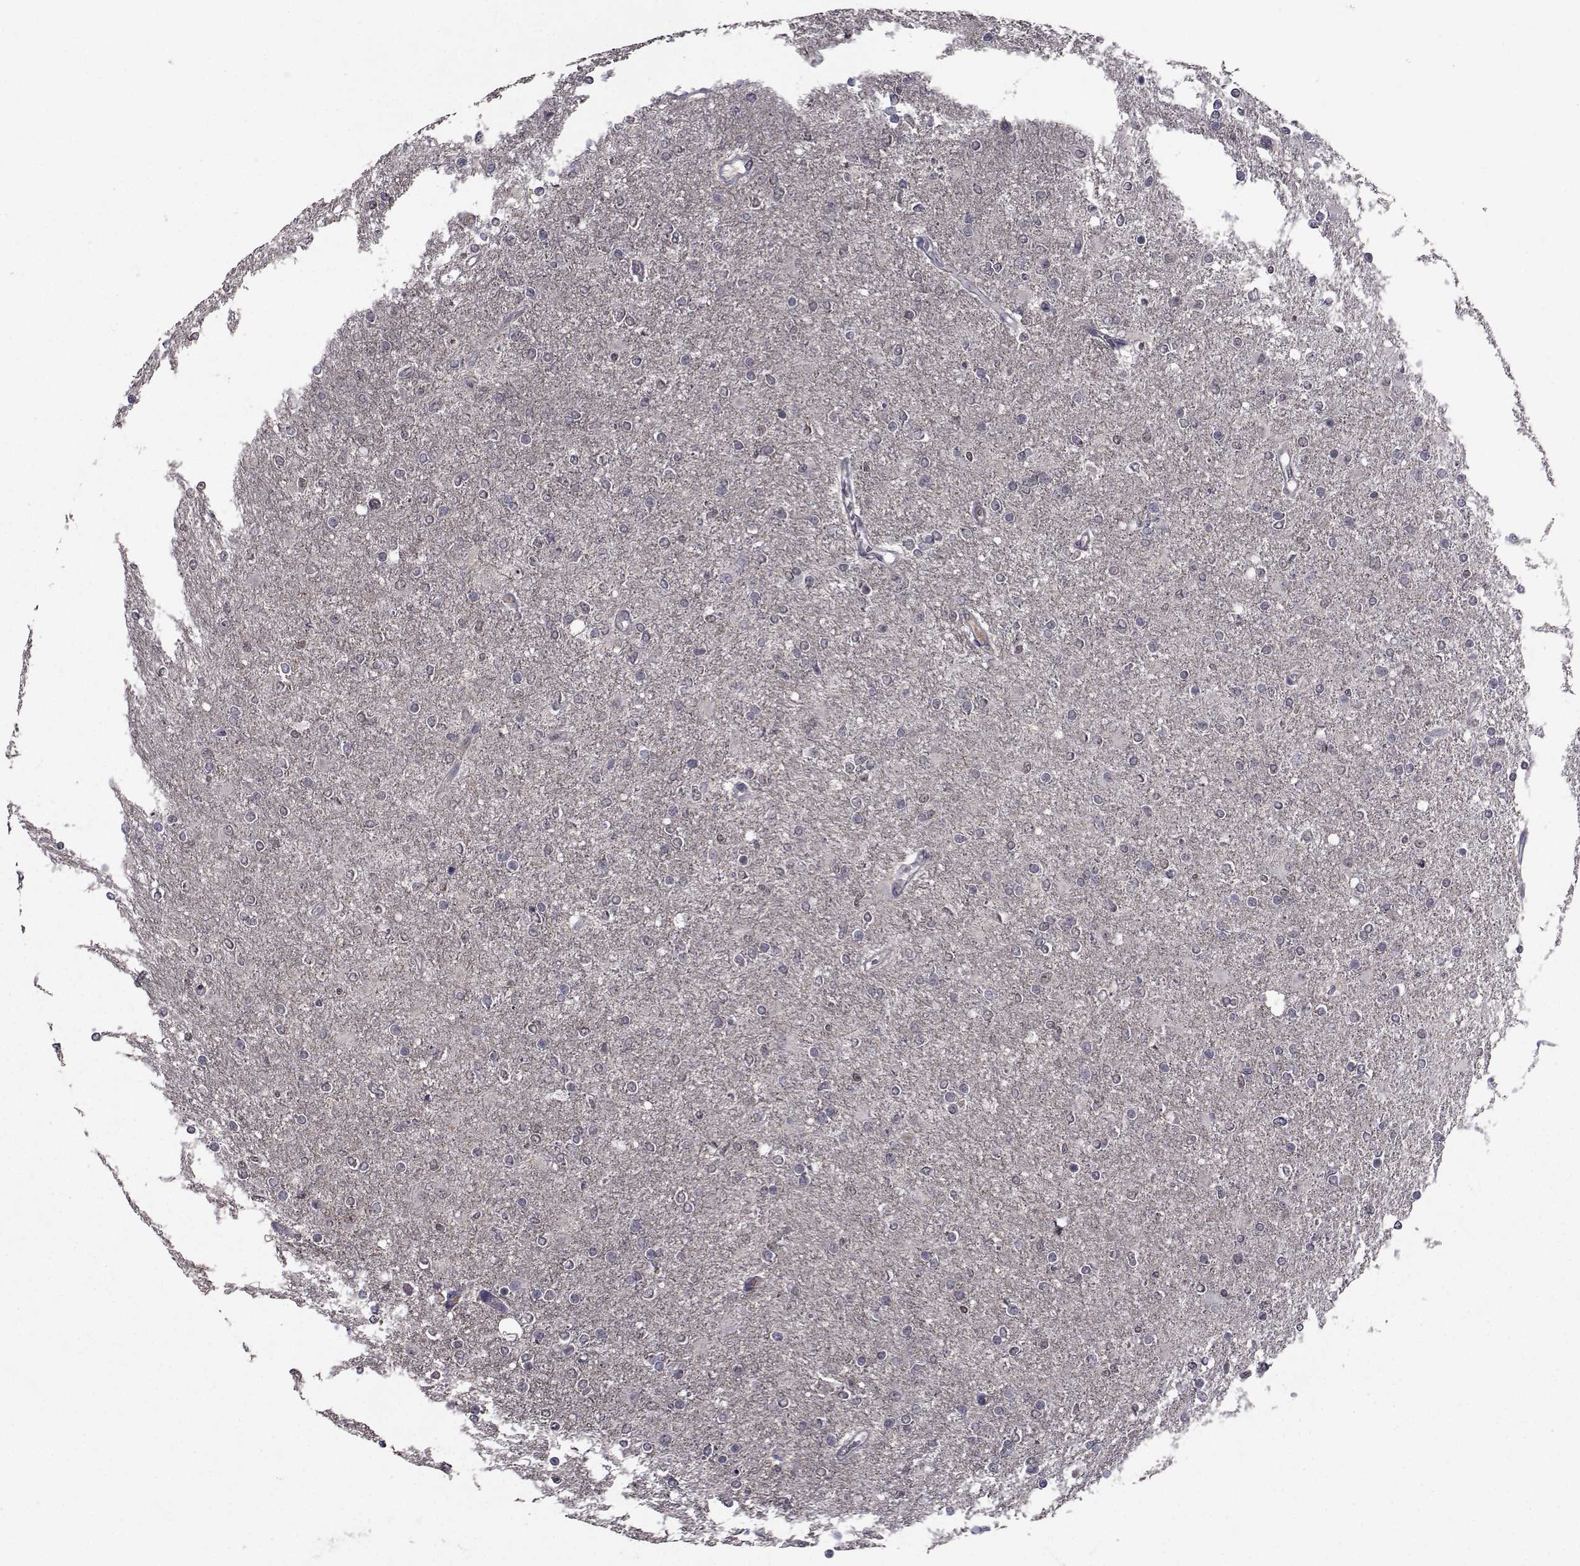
{"staining": {"intensity": "negative", "quantity": "none", "location": "none"}, "tissue": "glioma", "cell_type": "Tumor cells", "image_type": "cancer", "snomed": [{"axis": "morphology", "description": "Glioma, malignant, High grade"}, {"axis": "topography", "description": "Cerebral cortex"}], "caption": "There is no significant expression in tumor cells of glioma.", "gene": "CYP2S1", "patient": {"sex": "male", "age": 70}}